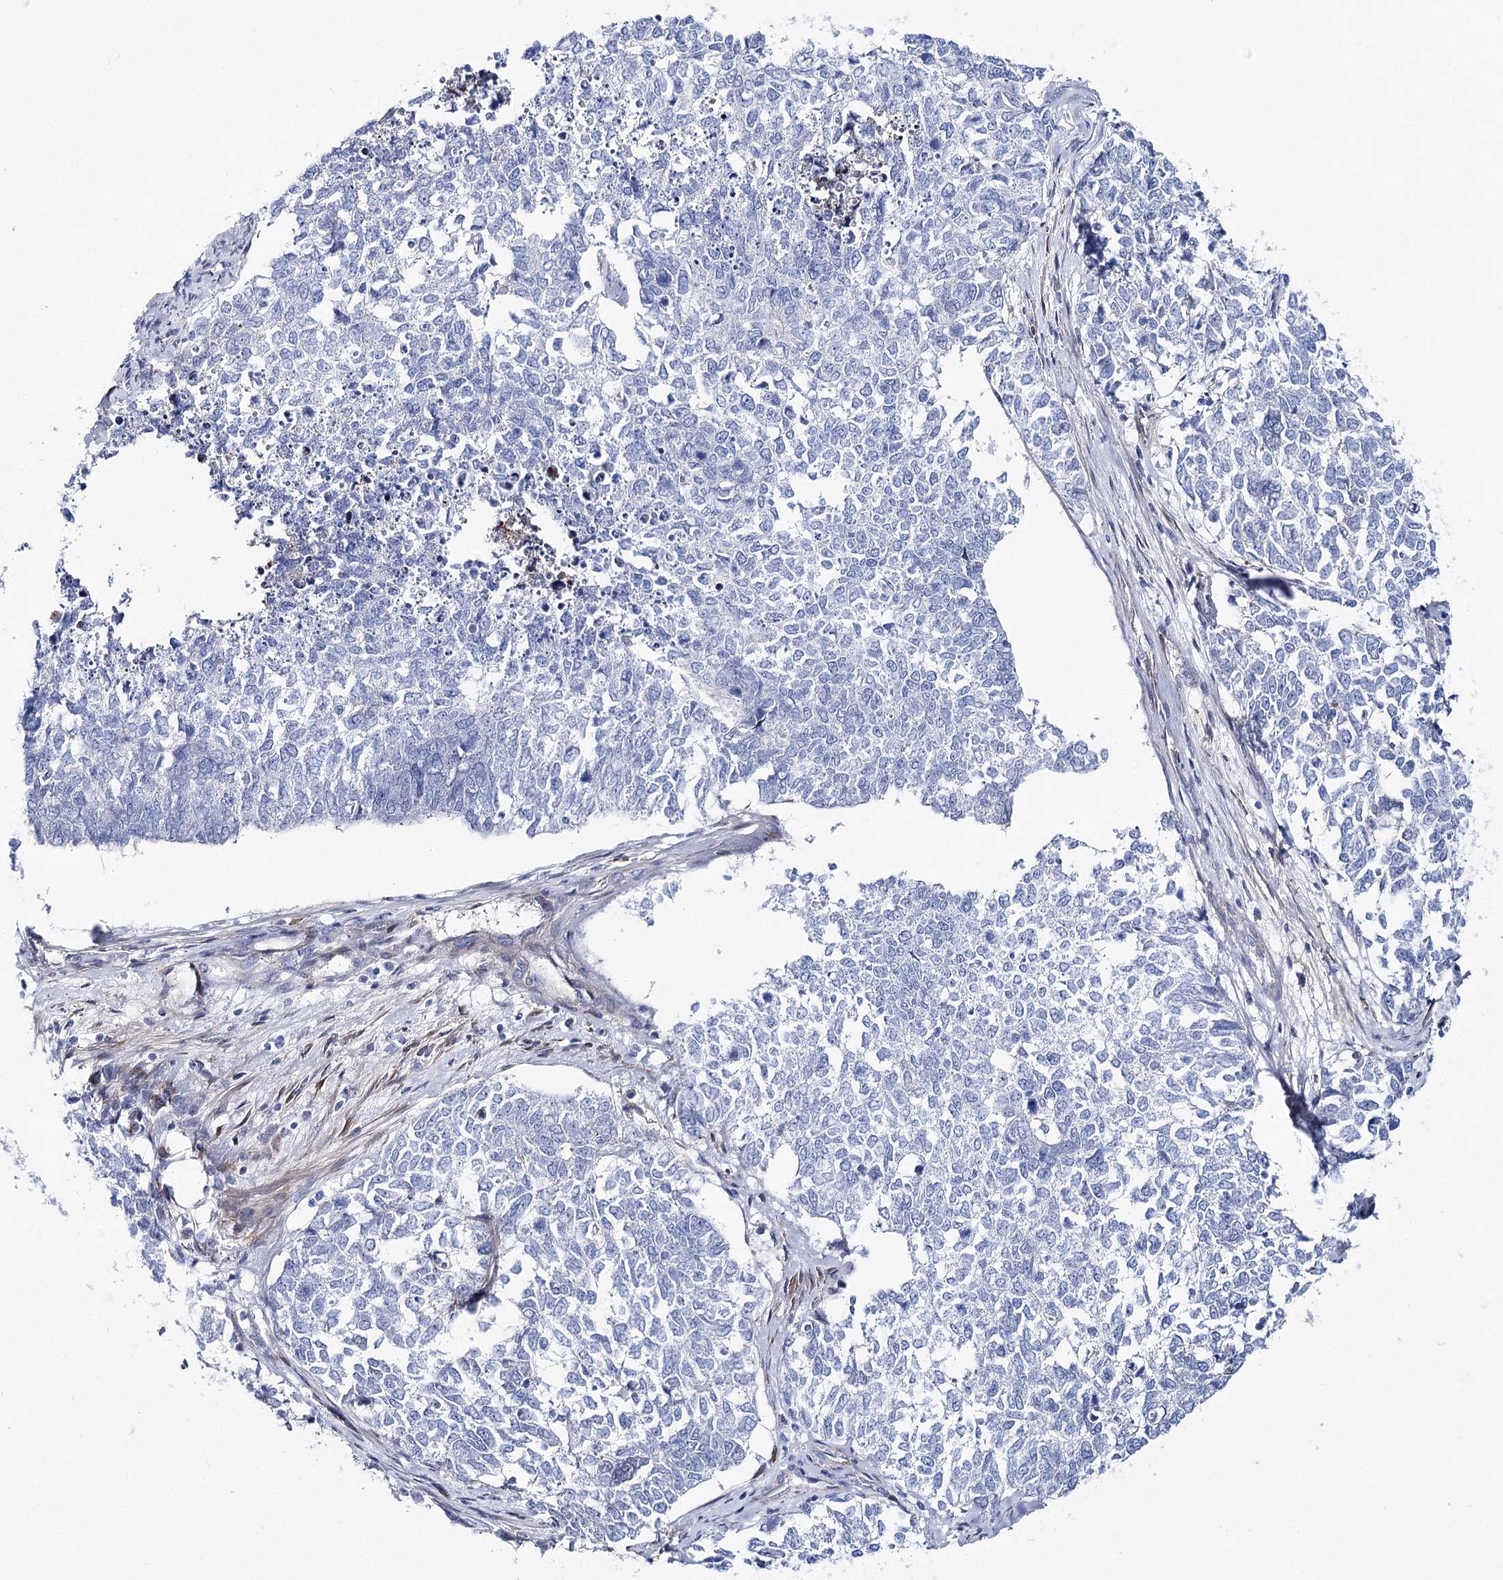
{"staining": {"intensity": "negative", "quantity": "none", "location": "none"}, "tissue": "cervical cancer", "cell_type": "Tumor cells", "image_type": "cancer", "snomed": [{"axis": "morphology", "description": "Squamous cell carcinoma, NOS"}, {"axis": "topography", "description": "Cervix"}], "caption": "Immunohistochemistry (IHC) histopathology image of human cervical cancer stained for a protein (brown), which demonstrates no staining in tumor cells. (DAB (3,3'-diaminobenzidine) IHC visualized using brightfield microscopy, high magnification).", "gene": "ANKRD23", "patient": {"sex": "female", "age": 63}}